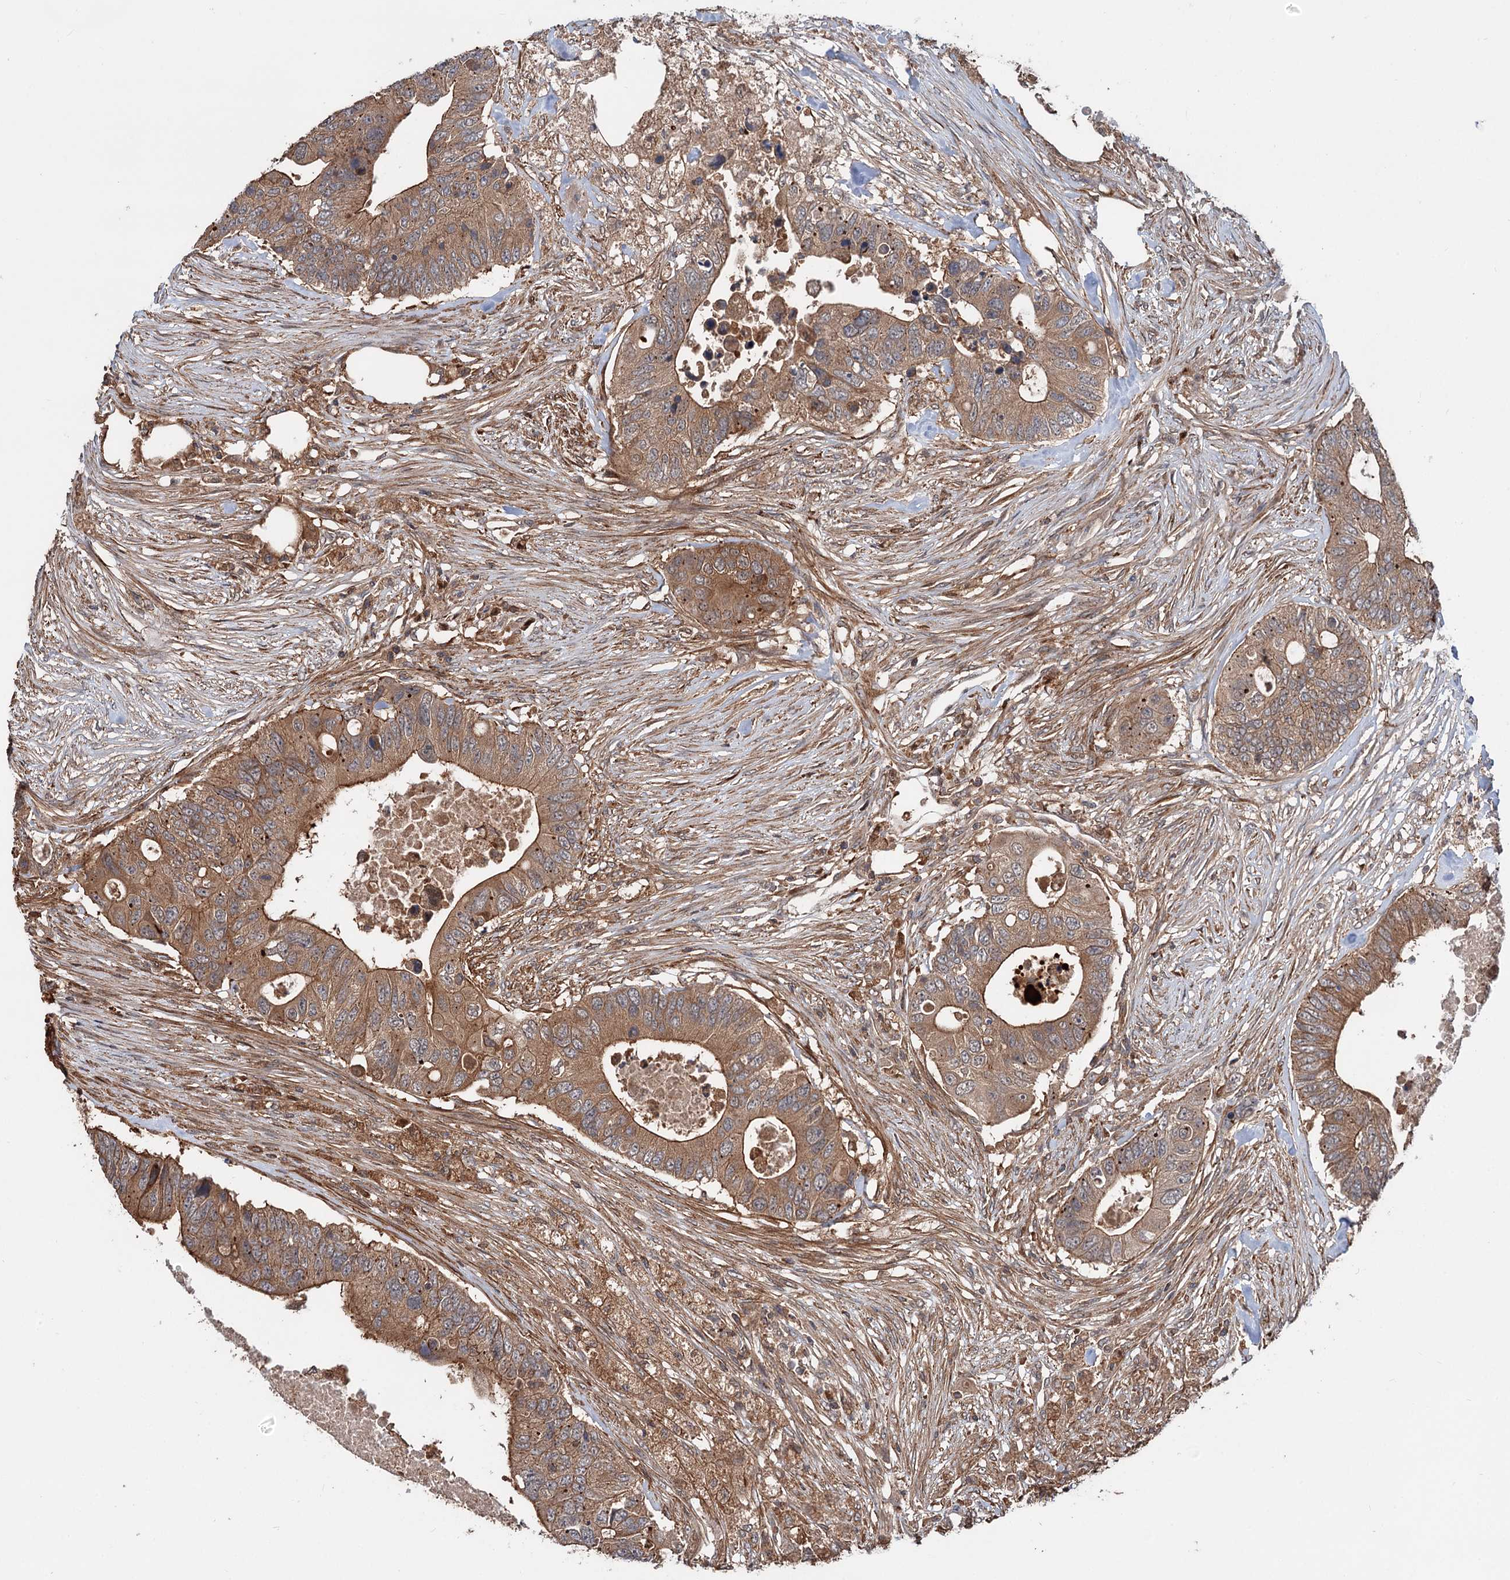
{"staining": {"intensity": "moderate", "quantity": ">75%", "location": "cytoplasmic/membranous"}, "tissue": "colorectal cancer", "cell_type": "Tumor cells", "image_type": "cancer", "snomed": [{"axis": "morphology", "description": "Adenocarcinoma, NOS"}, {"axis": "topography", "description": "Colon"}], "caption": "Immunohistochemical staining of colorectal cancer (adenocarcinoma) exhibits medium levels of moderate cytoplasmic/membranous protein expression in about >75% of tumor cells.", "gene": "GRIP1", "patient": {"sex": "male", "age": 71}}